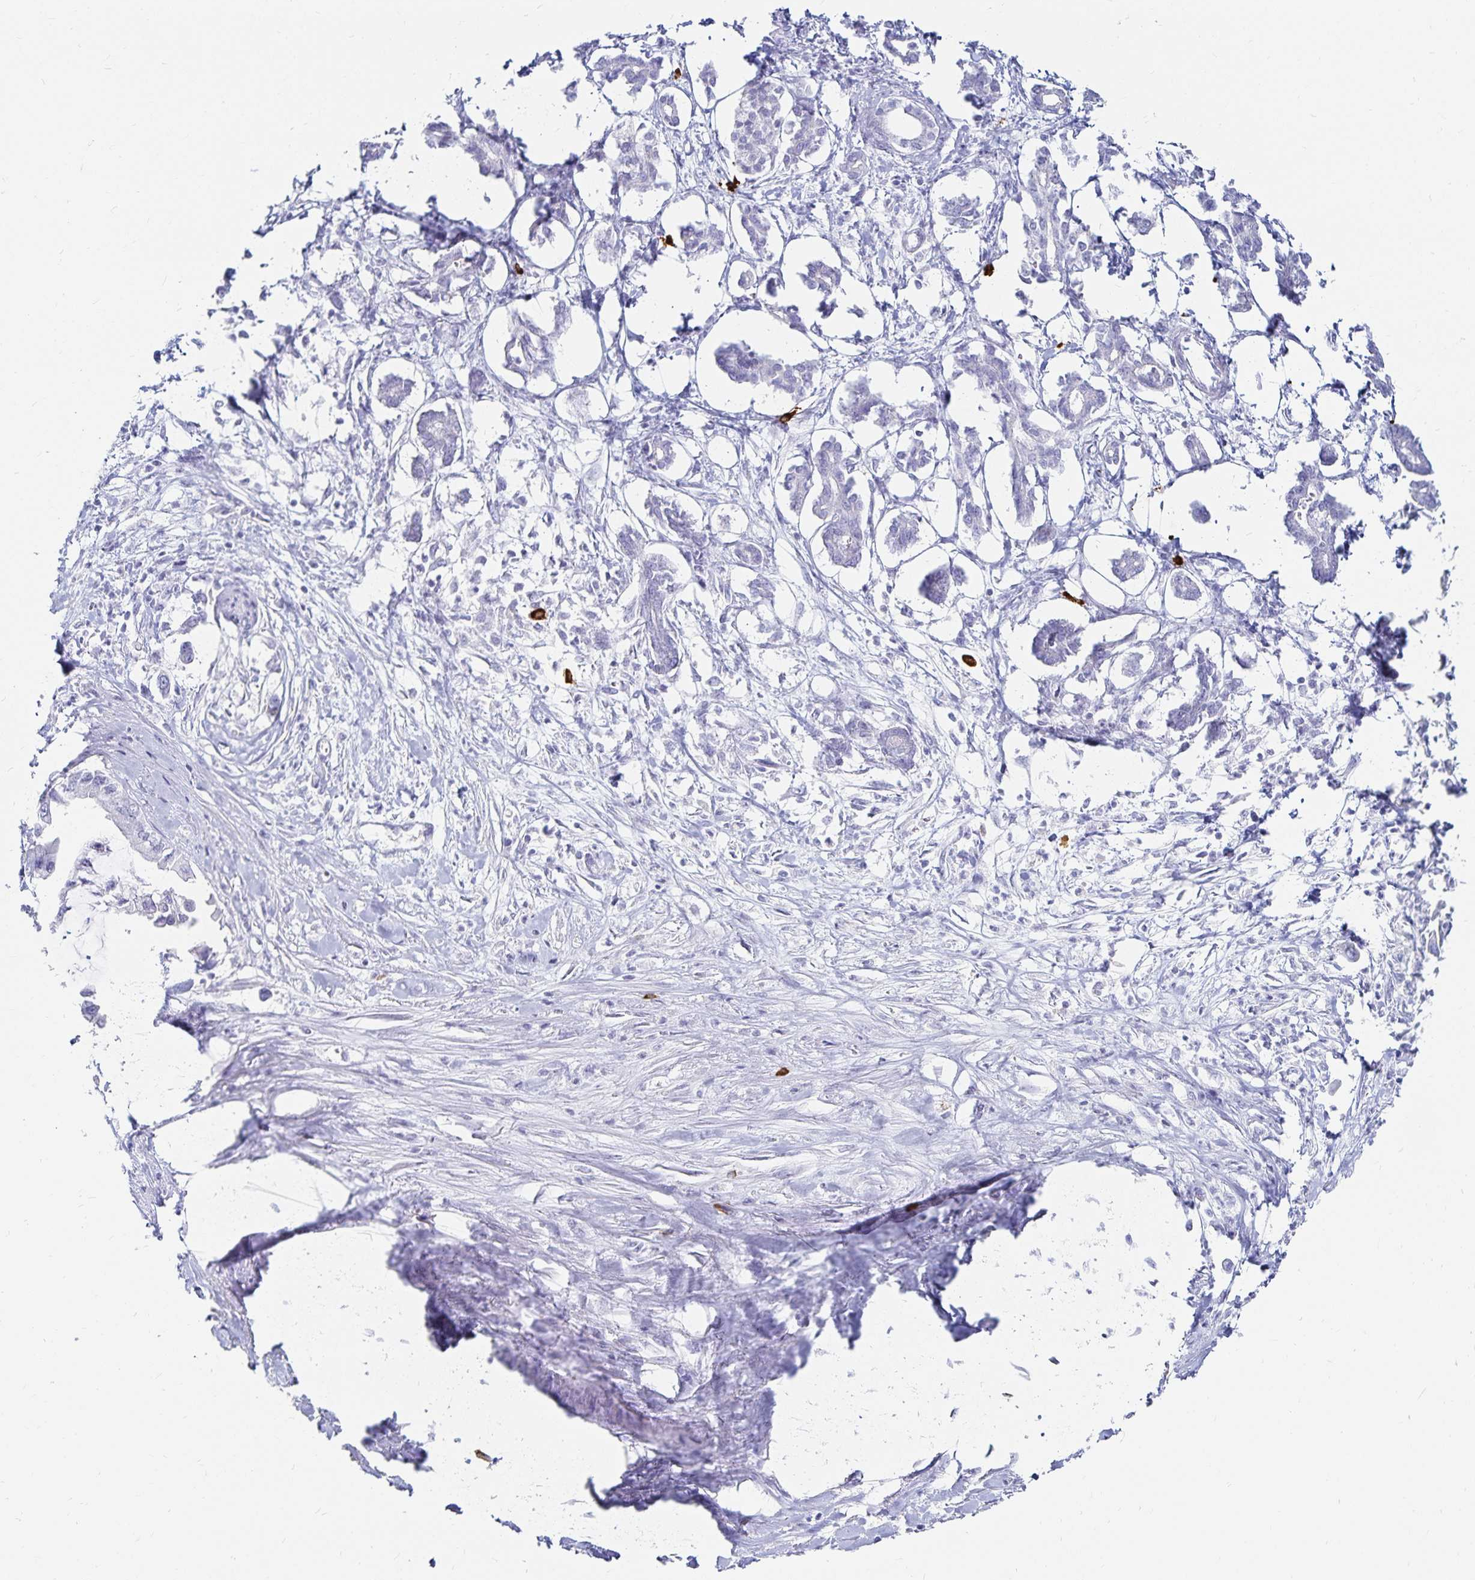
{"staining": {"intensity": "negative", "quantity": "none", "location": "none"}, "tissue": "pancreatic cancer", "cell_type": "Tumor cells", "image_type": "cancer", "snomed": [{"axis": "morphology", "description": "Adenocarcinoma, NOS"}, {"axis": "topography", "description": "Pancreas"}], "caption": "Immunohistochemical staining of pancreatic cancer exhibits no significant expression in tumor cells. Brightfield microscopy of immunohistochemistry stained with DAB (3,3'-diaminobenzidine) (brown) and hematoxylin (blue), captured at high magnification.", "gene": "TNIP1", "patient": {"sex": "male", "age": 61}}